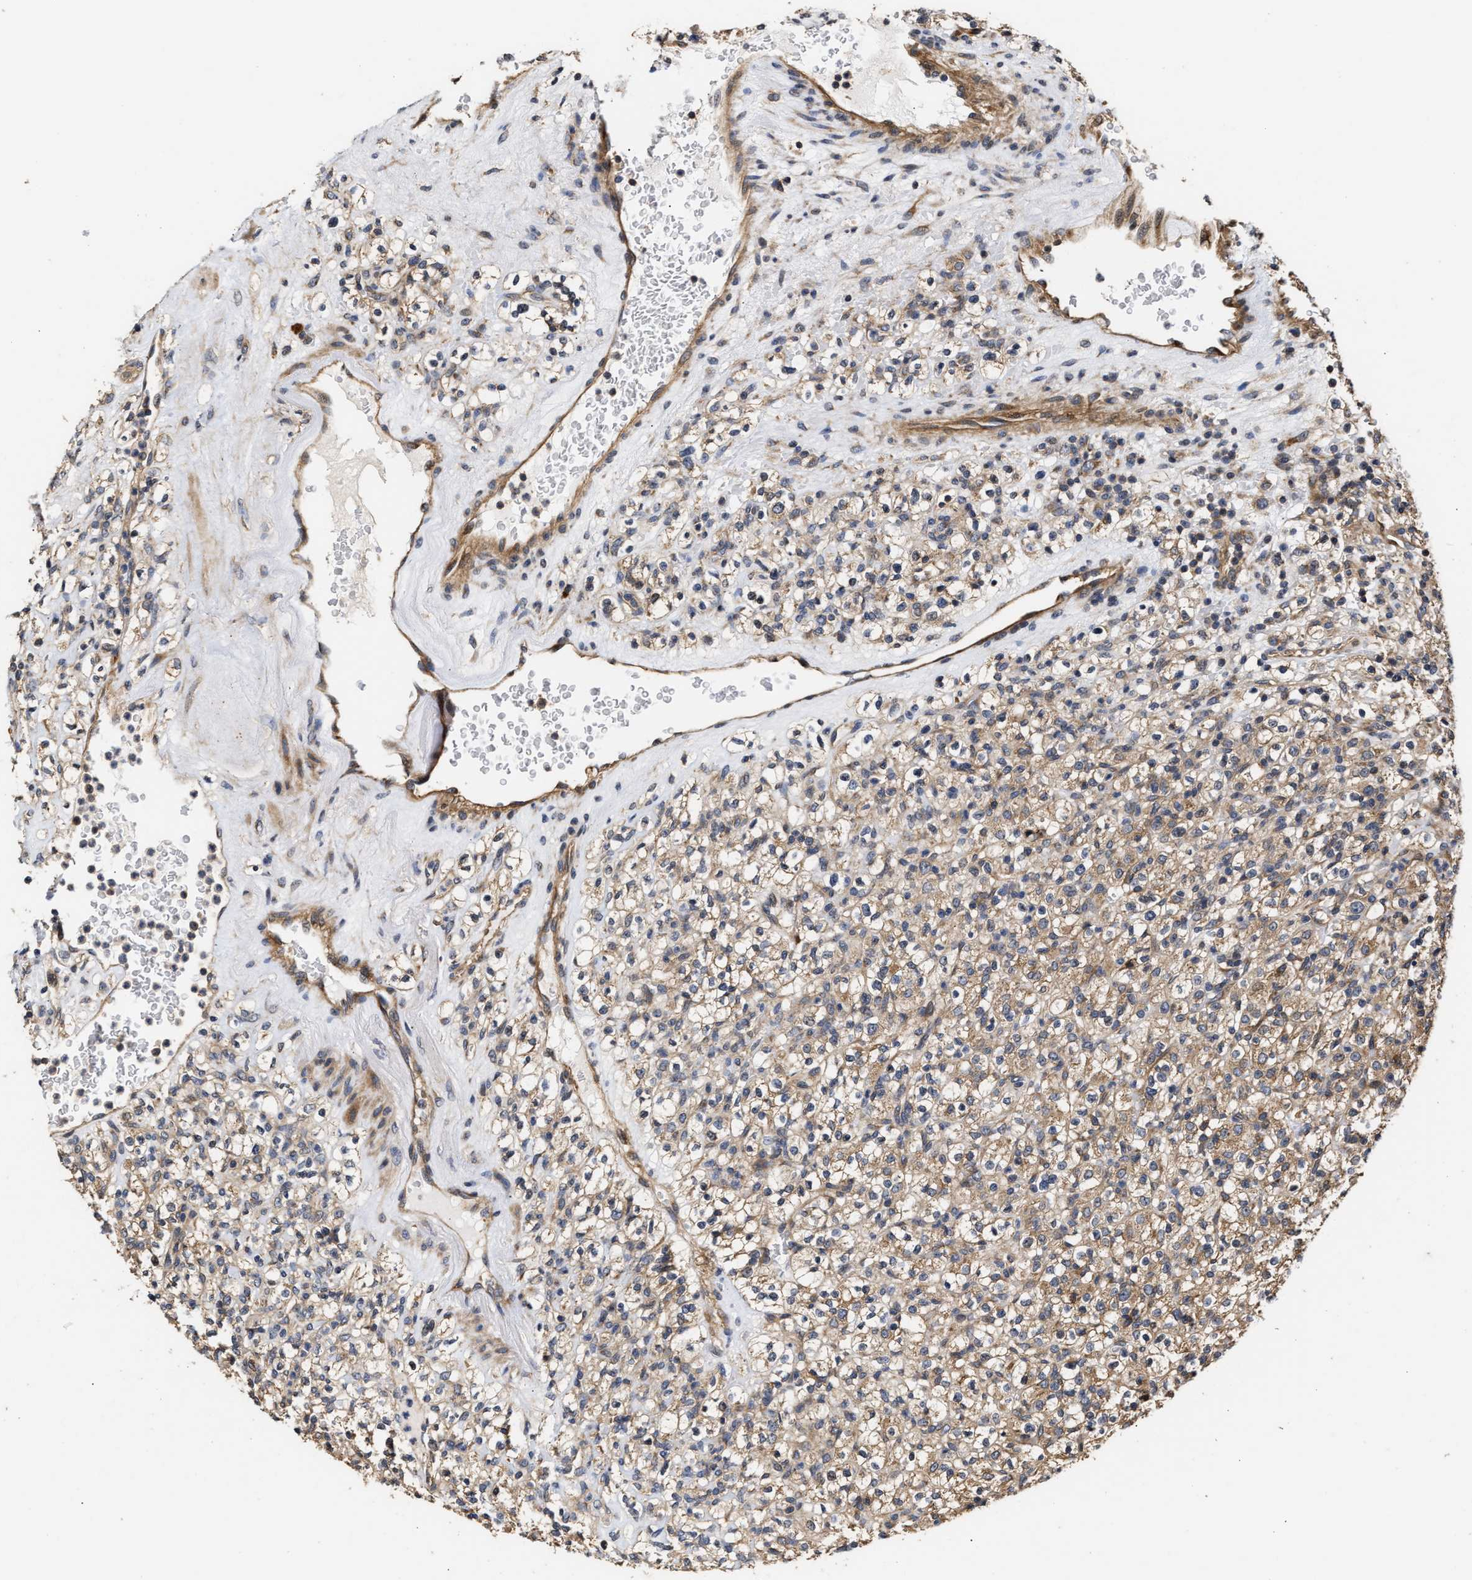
{"staining": {"intensity": "moderate", "quantity": ">75%", "location": "cytoplasmic/membranous"}, "tissue": "renal cancer", "cell_type": "Tumor cells", "image_type": "cancer", "snomed": [{"axis": "morphology", "description": "Normal tissue, NOS"}, {"axis": "morphology", "description": "Adenocarcinoma, NOS"}, {"axis": "topography", "description": "Kidney"}], "caption": "About >75% of tumor cells in renal cancer show moderate cytoplasmic/membranous protein positivity as visualized by brown immunohistochemical staining.", "gene": "CLIP2", "patient": {"sex": "female", "age": 72}}